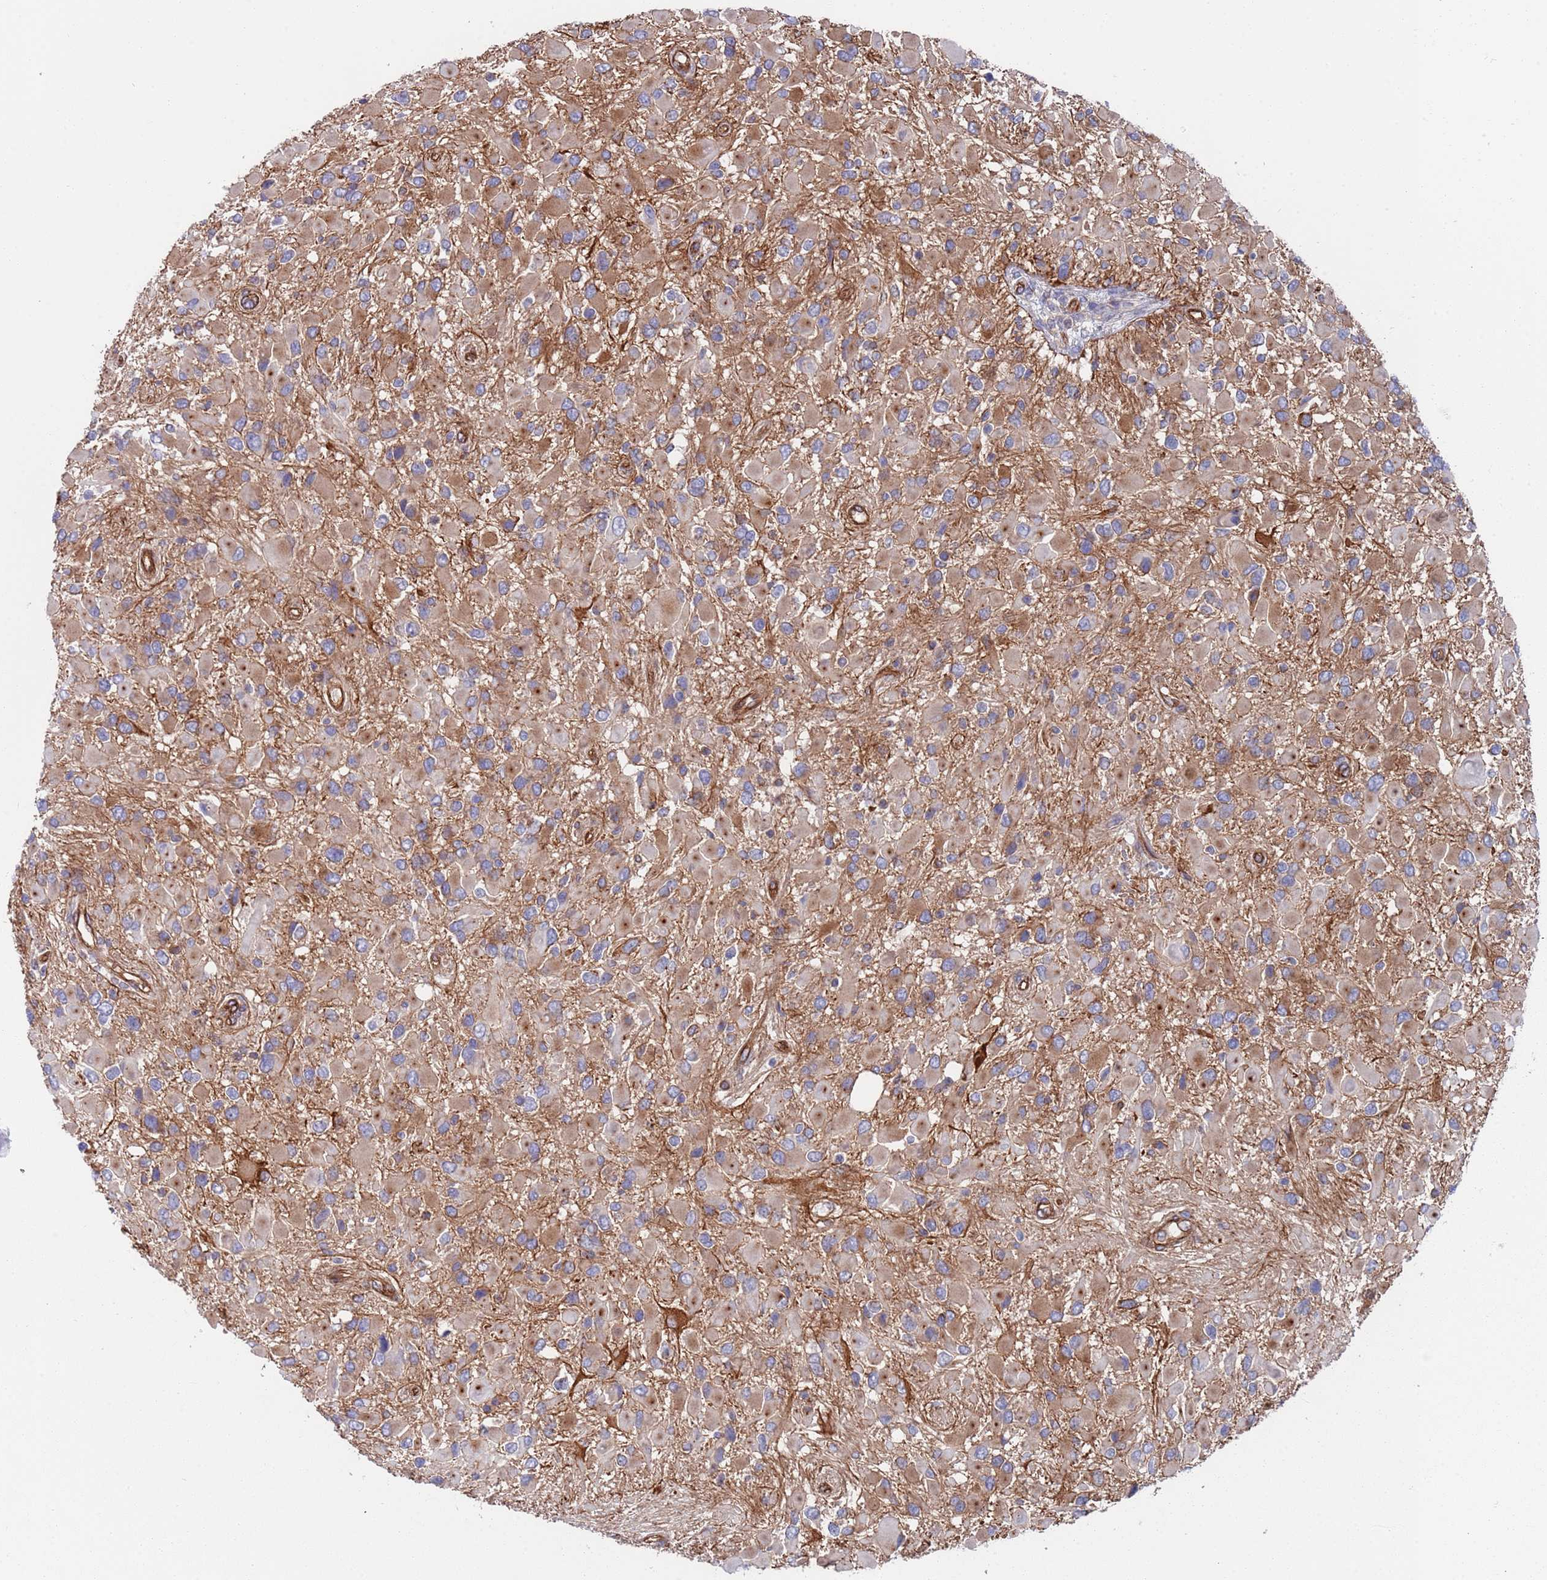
{"staining": {"intensity": "weak", "quantity": ">75%", "location": "cytoplasmic/membranous"}, "tissue": "glioma", "cell_type": "Tumor cells", "image_type": "cancer", "snomed": [{"axis": "morphology", "description": "Glioma, malignant, High grade"}, {"axis": "topography", "description": "Brain"}], "caption": "Glioma stained for a protein reveals weak cytoplasmic/membranous positivity in tumor cells.", "gene": "JAKMIP2", "patient": {"sex": "male", "age": 53}}